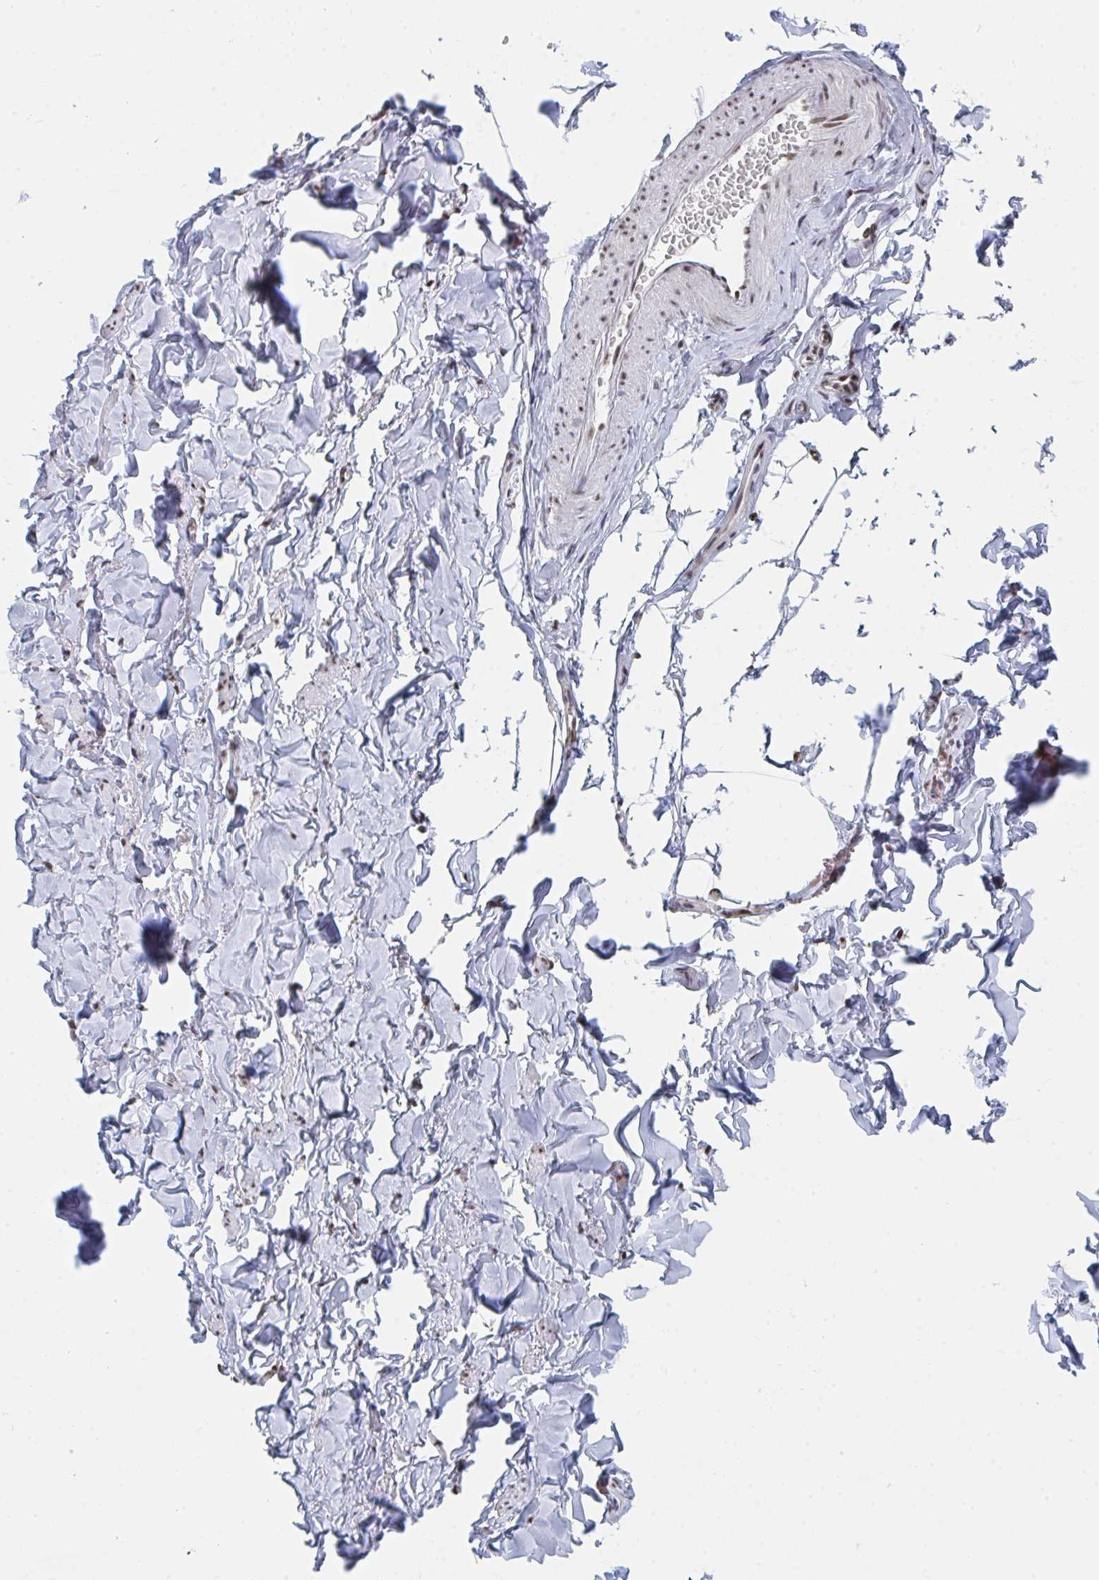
{"staining": {"intensity": "negative", "quantity": "none", "location": "none"}, "tissue": "adipose tissue", "cell_type": "Adipocytes", "image_type": "normal", "snomed": [{"axis": "morphology", "description": "Normal tissue, NOS"}, {"axis": "topography", "description": "Vulva"}, {"axis": "topography", "description": "Peripheral nerve tissue"}], "caption": "DAB immunohistochemical staining of benign human adipose tissue reveals no significant positivity in adipocytes.", "gene": "MBNL1", "patient": {"sex": "female", "age": 66}}